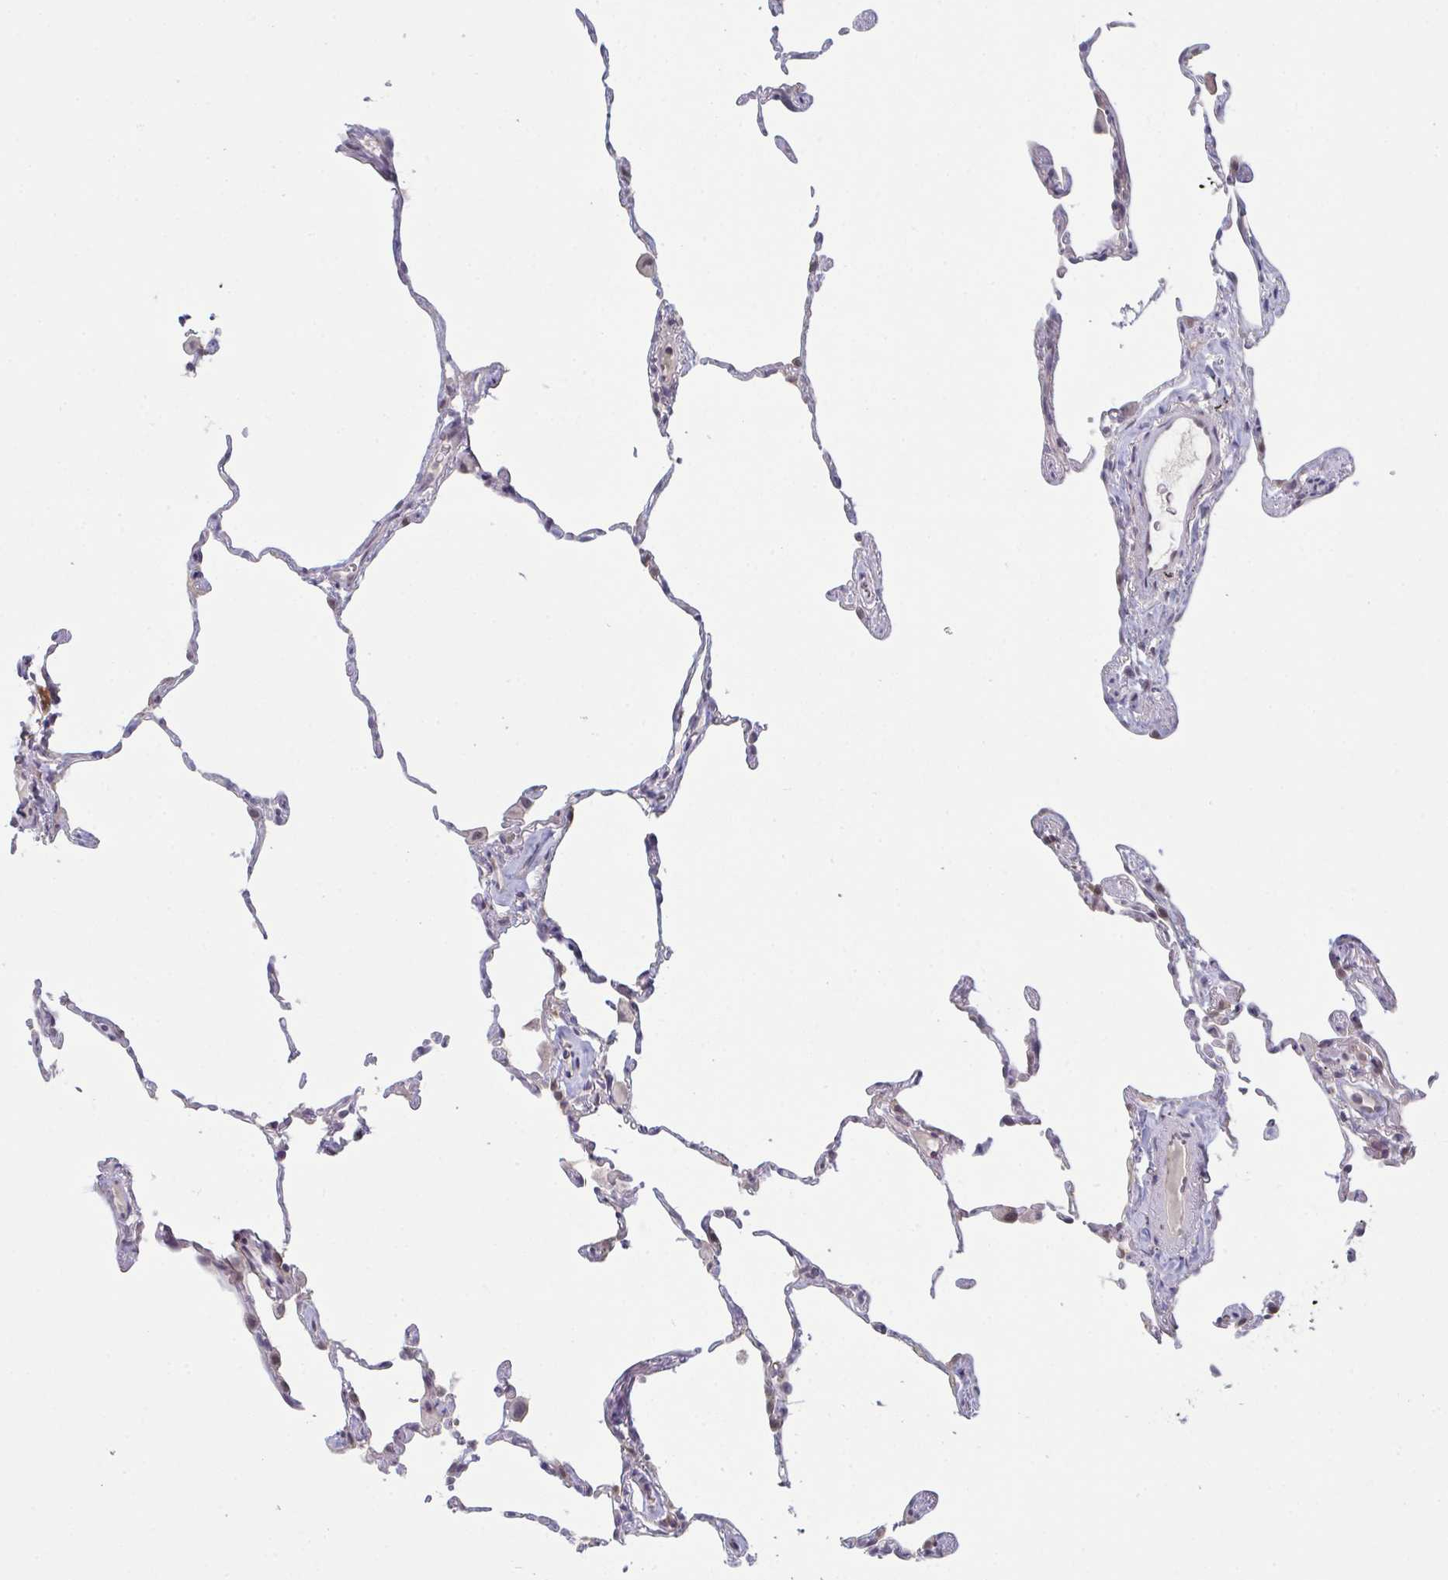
{"staining": {"intensity": "negative", "quantity": "none", "location": "none"}, "tissue": "lung", "cell_type": "Alveolar cells", "image_type": "normal", "snomed": [{"axis": "morphology", "description": "Normal tissue, NOS"}, {"axis": "topography", "description": "Lung"}], "caption": "A micrograph of lung stained for a protein exhibits no brown staining in alveolar cells. (Brightfield microscopy of DAB immunohistochemistry (IHC) at high magnification).", "gene": "ZNF214", "patient": {"sex": "female", "age": 57}}